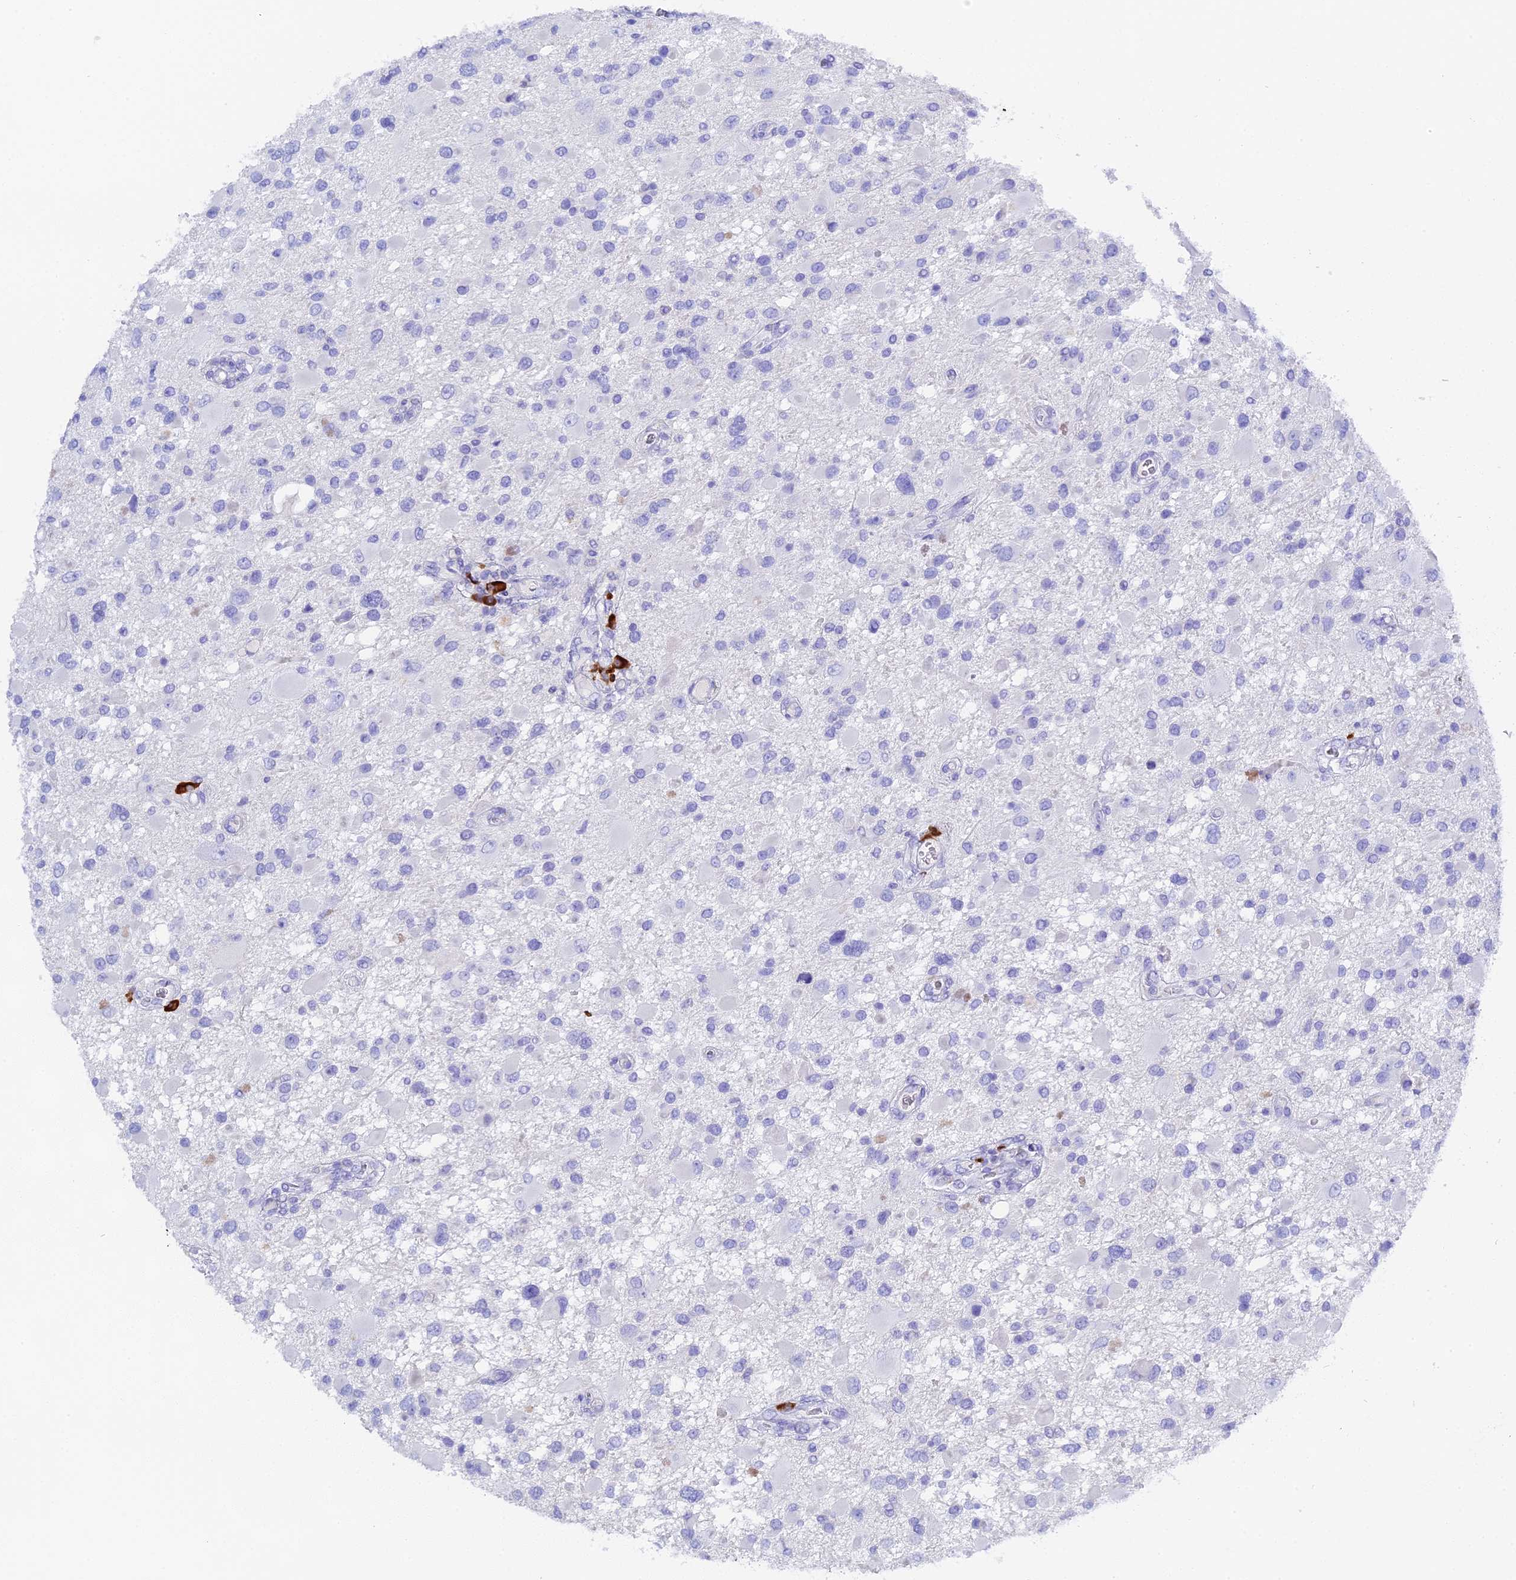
{"staining": {"intensity": "negative", "quantity": "none", "location": "none"}, "tissue": "glioma", "cell_type": "Tumor cells", "image_type": "cancer", "snomed": [{"axis": "morphology", "description": "Glioma, malignant, High grade"}, {"axis": "topography", "description": "Brain"}], "caption": "The histopathology image shows no staining of tumor cells in glioma. (DAB (3,3'-diaminobenzidine) immunohistochemistry, high magnification).", "gene": "FKBP11", "patient": {"sex": "male", "age": 53}}